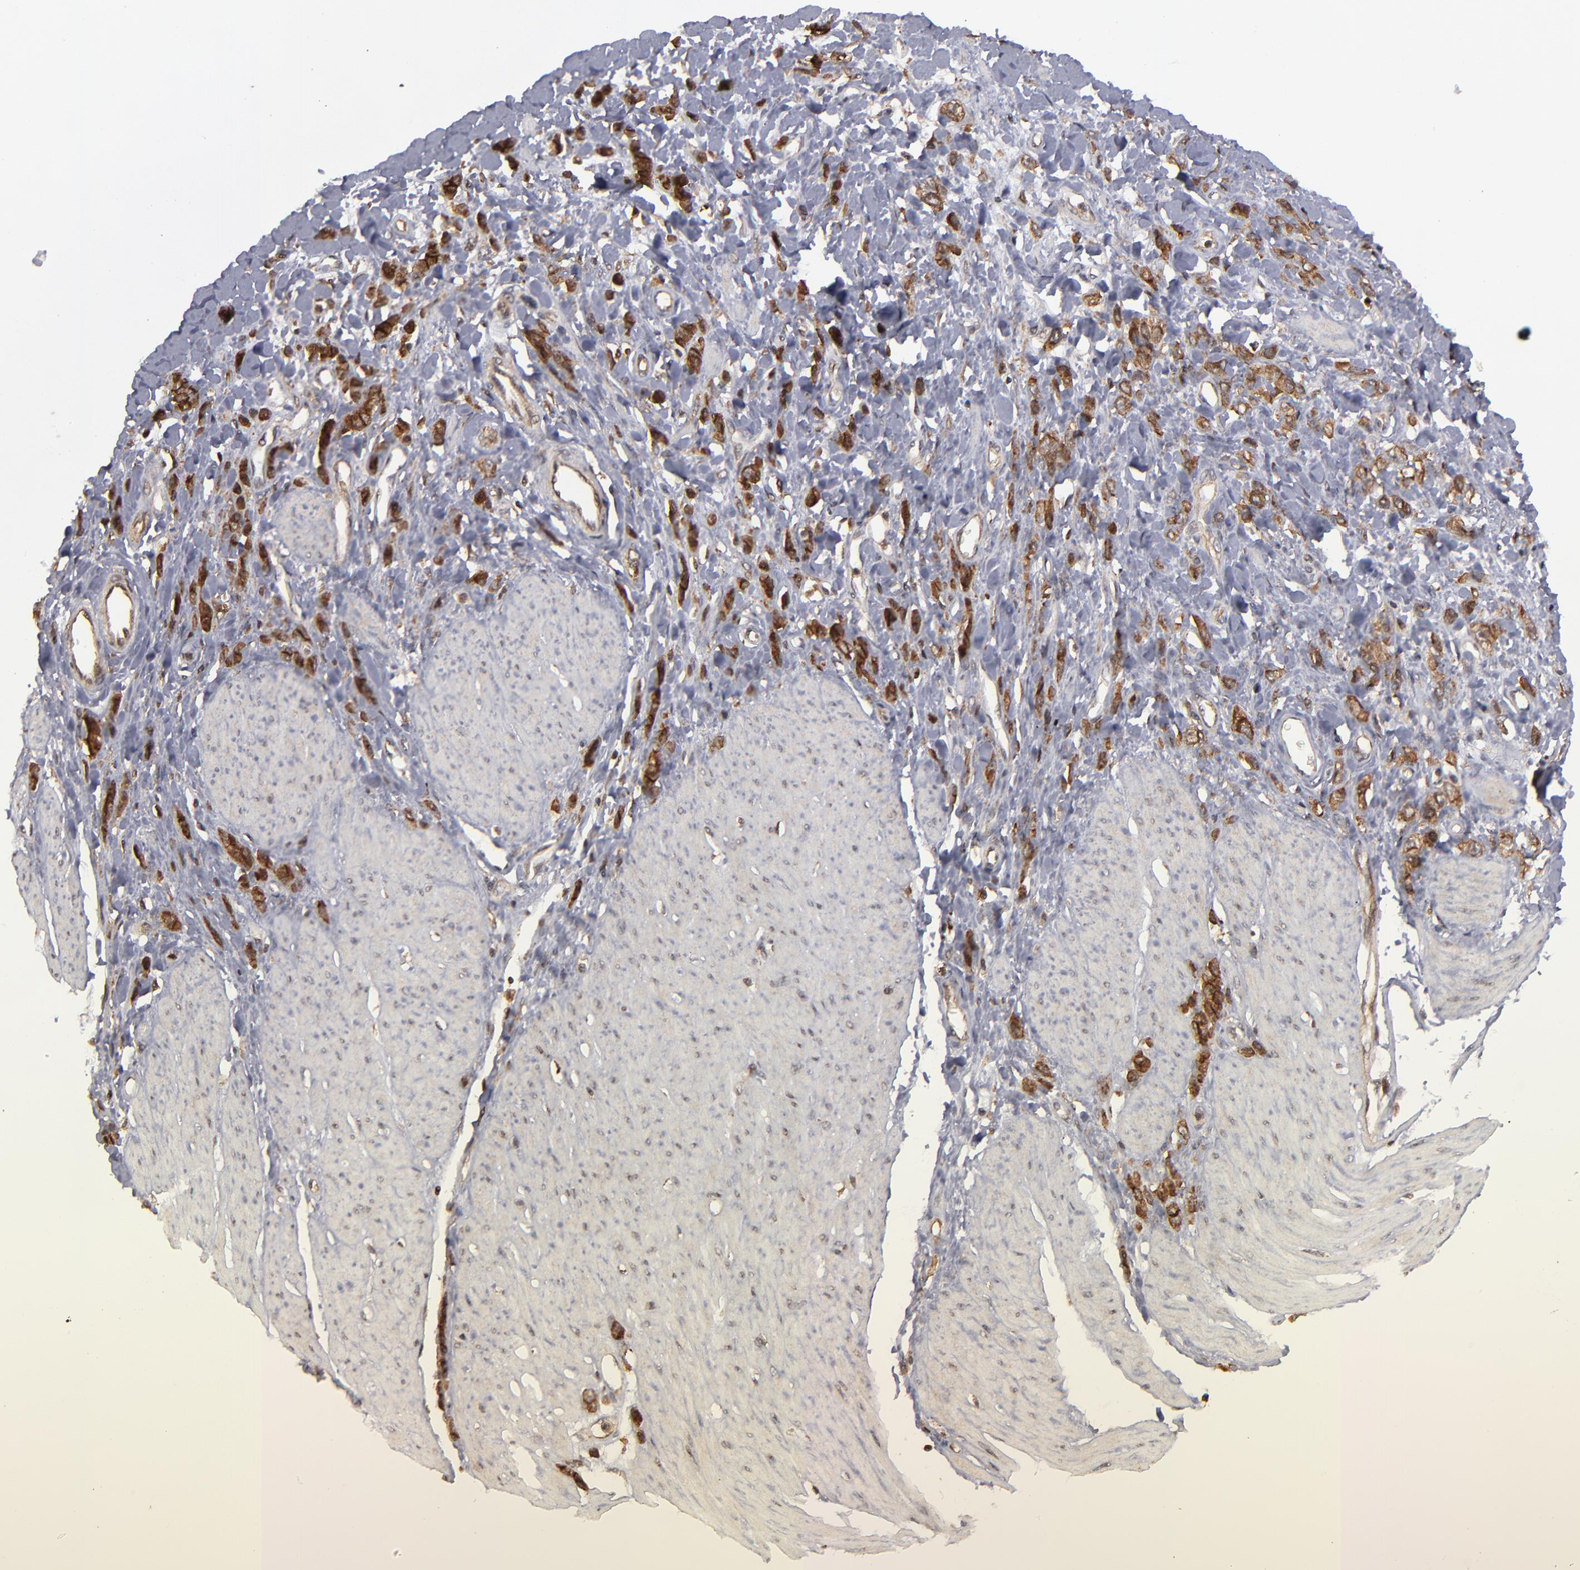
{"staining": {"intensity": "strong", "quantity": ">75%", "location": "cytoplasmic/membranous,nuclear"}, "tissue": "stomach cancer", "cell_type": "Tumor cells", "image_type": "cancer", "snomed": [{"axis": "morphology", "description": "Normal tissue, NOS"}, {"axis": "morphology", "description": "Adenocarcinoma, NOS"}, {"axis": "topography", "description": "Stomach"}], "caption": "A high amount of strong cytoplasmic/membranous and nuclear expression is seen in about >75% of tumor cells in stomach adenocarcinoma tissue. (DAB (3,3'-diaminobenzidine) = brown stain, brightfield microscopy at high magnification).", "gene": "RGS6", "patient": {"sex": "male", "age": 82}}